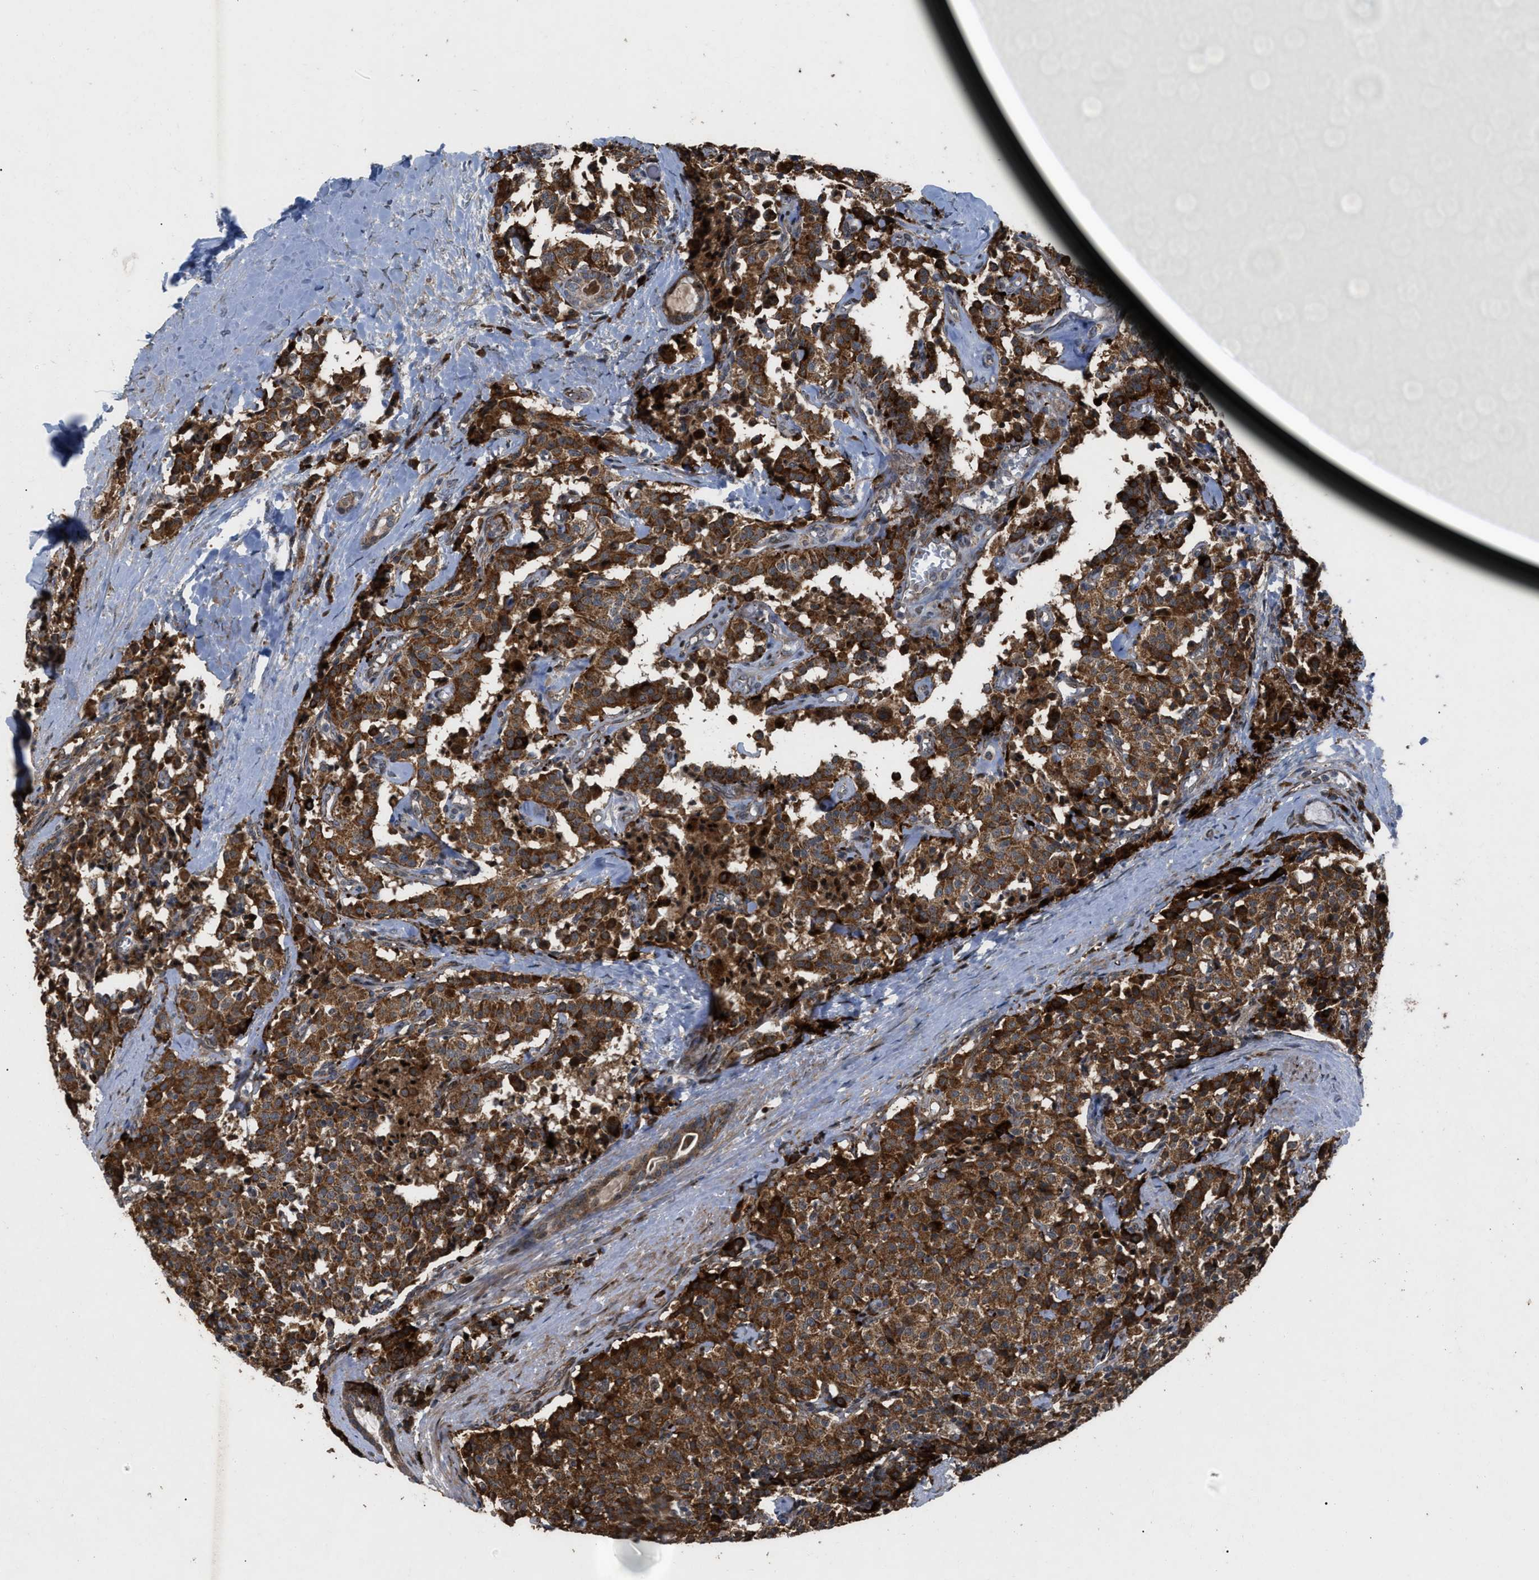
{"staining": {"intensity": "strong", "quantity": ">75%", "location": "cytoplasmic/membranous"}, "tissue": "carcinoid", "cell_type": "Tumor cells", "image_type": "cancer", "snomed": [{"axis": "morphology", "description": "Carcinoid, malignant, NOS"}, {"axis": "topography", "description": "Lung"}], "caption": "Strong cytoplasmic/membranous protein staining is identified in about >75% of tumor cells in carcinoid (malignant).", "gene": "AP3M2", "patient": {"sex": "male", "age": 30}}